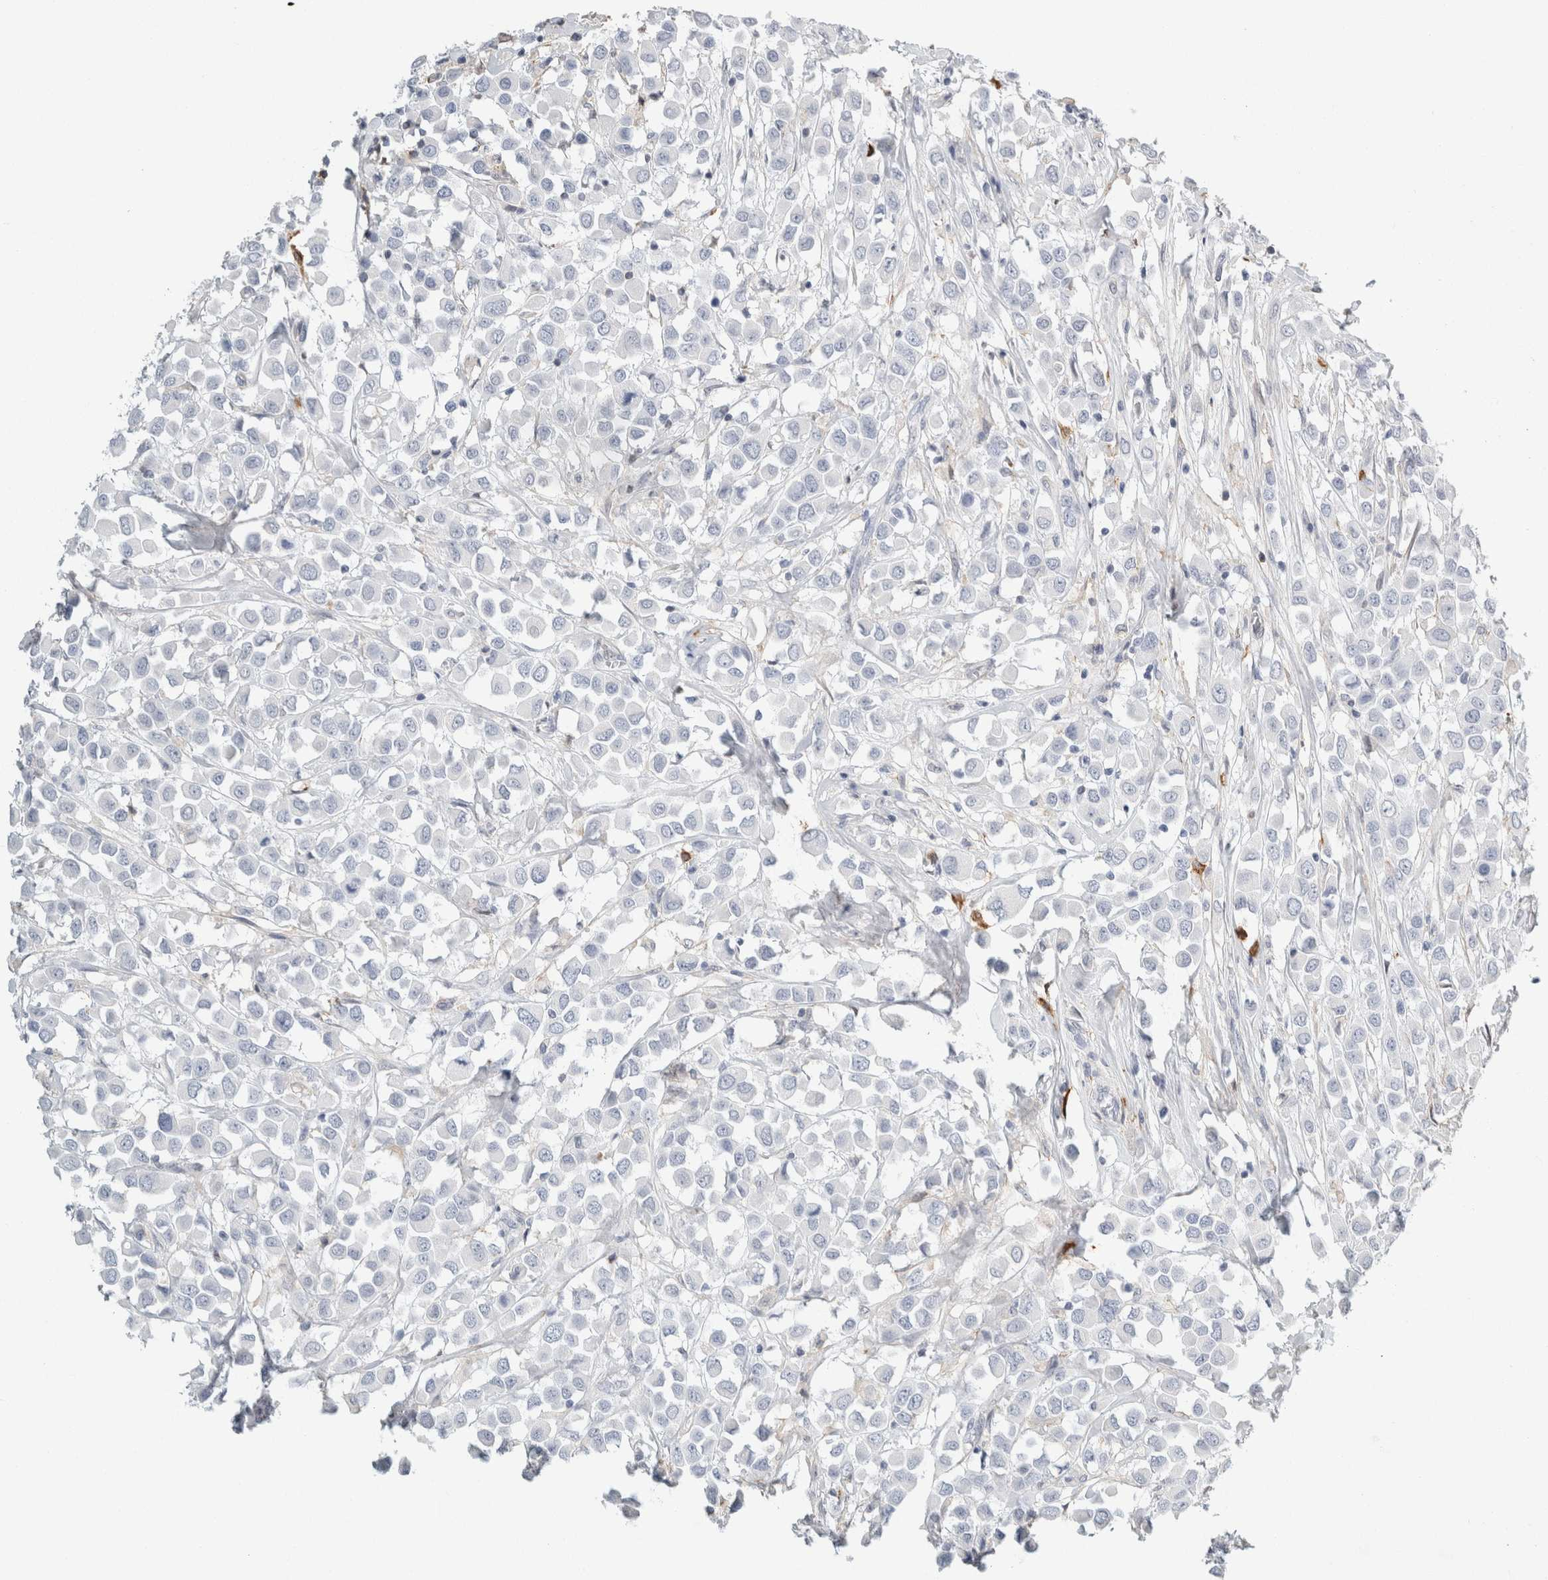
{"staining": {"intensity": "negative", "quantity": "none", "location": "none"}, "tissue": "breast cancer", "cell_type": "Tumor cells", "image_type": "cancer", "snomed": [{"axis": "morphology", "description": "Duct carcinoma"}, {"axis": "topography", "description": "Breast"}], "caption": "Tumor cells are negative for brown protein staining in breast cancer.", "gene": "P2RY2", "patient": {"sex": "female", "age": 61}}